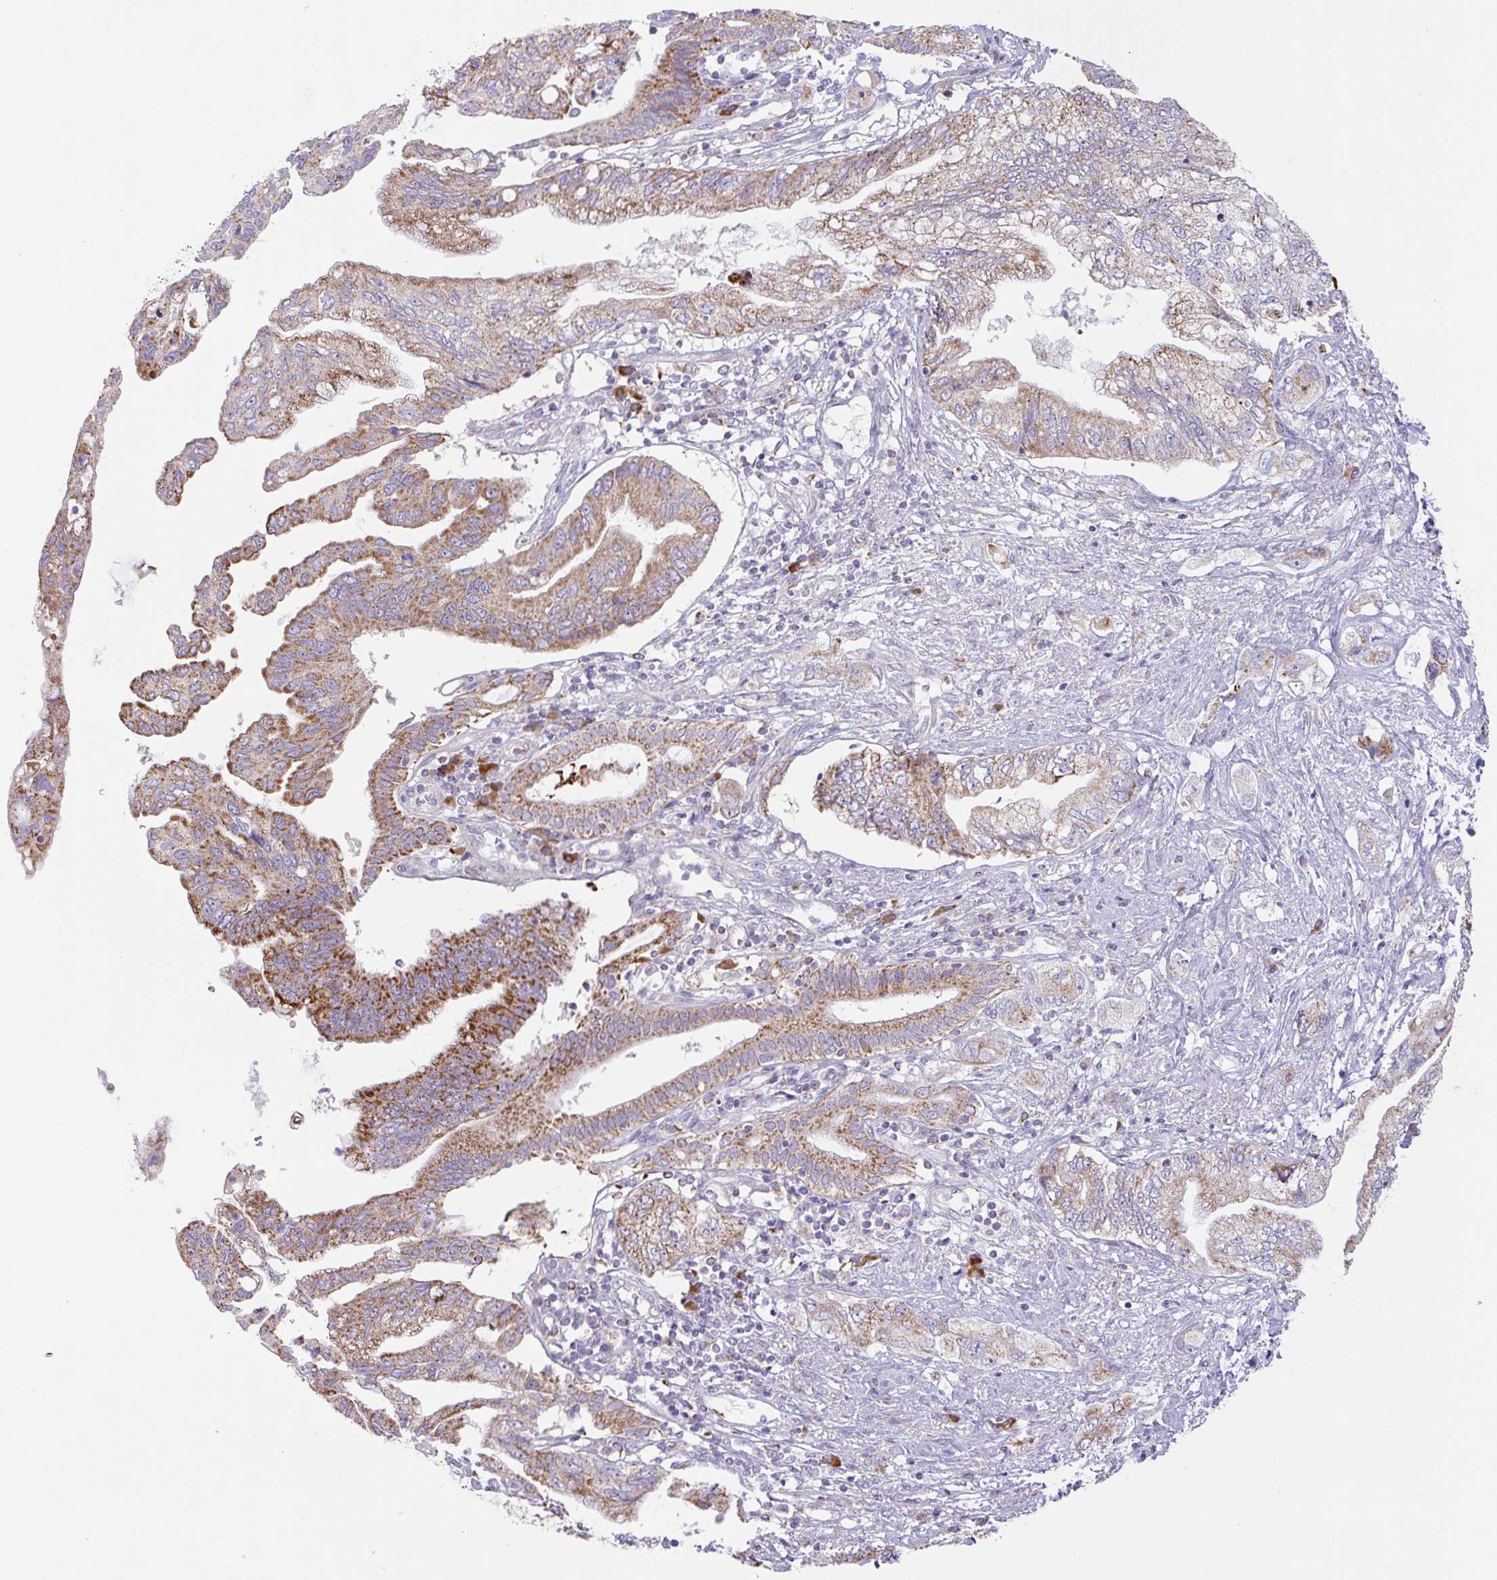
{"staining": {"intensity": "moderate", "quantity": ">75%", "location": "cytoplasmic/membranous"}, "tissue": "pancreatic cancer", "cell_type": "Tumor cells", "image_type": "cancer", "snomed": [{"axis": "morphology", "description": "Adenocarcinoma, NOS"}, {"axis": "topography", "description": "Pancreas"}], "caption": "This image reveals immunohistochemistry (IHC) staining of pancreatic cancer, with medium moderate cytoplasmic/membranous positivity in approximately >75% of tumor cells.", "gene": "CHDH", "patient": {"sex": "female", "age": 73}}